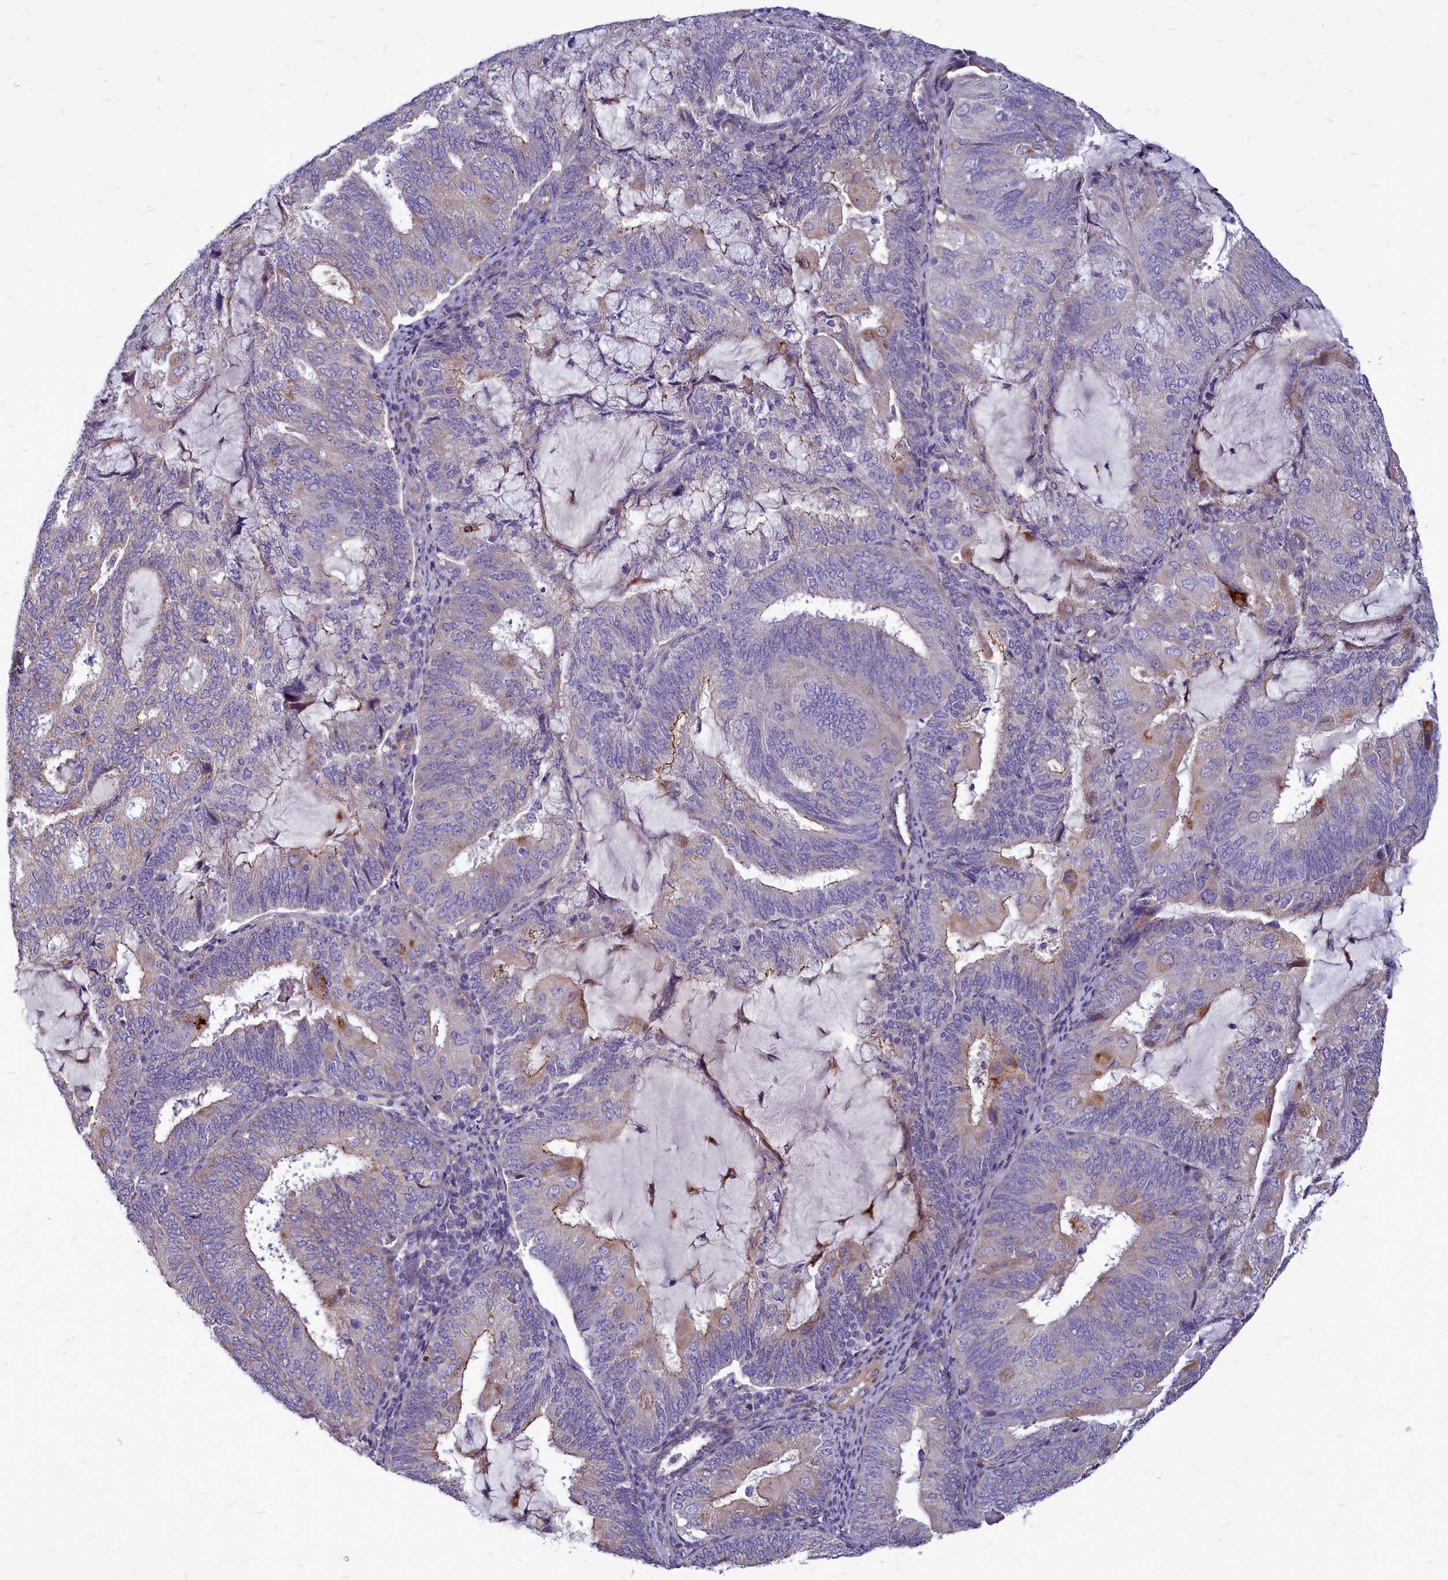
{"staining": {"intensity": "moderate", "quantity": "<25%", "location": "cytoplasmic/membranous"}, "tissue": "endometrial cancer", "cell_type": "Tumor cells", "image_type": "cancer", "snomed": [{"axis": "morphology", "description": "Adenocarcinoma, NOS"}, {"axis": "topography", "description": "Endometrium"}], "caption": "IHC image of neoplastic tissue: endometrial cancer (adenocarcinoma) stained using immunohistochemistry (IHC) demonstrates low levels of moderate protein expression localized specifically in the cytoplasmic/membranous of tumor cells, appearing as a cytoplasmic/membranous brown color.", "gene": "SMPD4", "patient": {"sex": "female", "age": 81}}